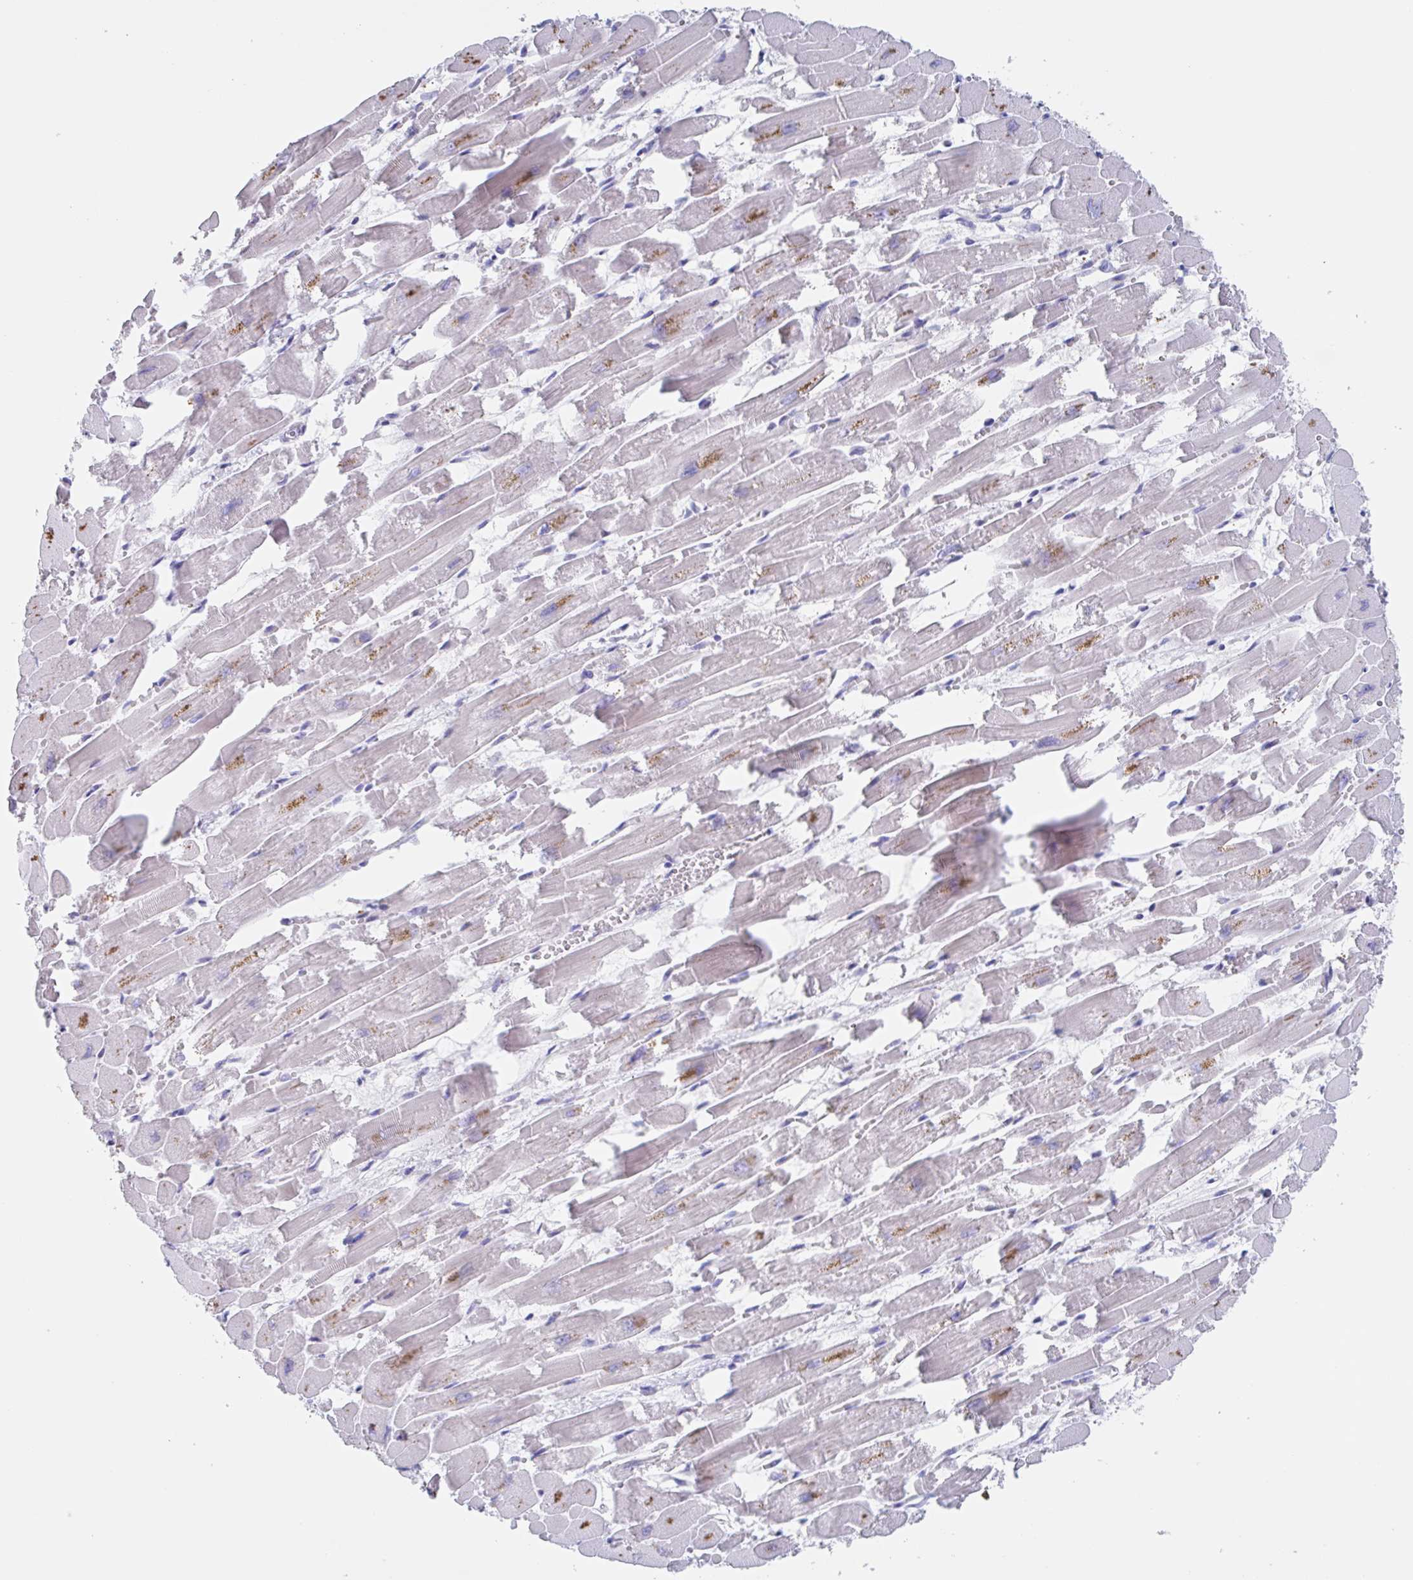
{"staining": {"intensity": "weak", "quantity": "25%-75%", "location": "cytoplasmic/membranous"}, "tissue": "heart muscle", "cell_type": "Cardiomyocytes", "image_type": "normal", "snomed": [{"axis": "morphology", "description": "Normal tissue, NOS"}, {"axis": "topography", "description": "Heart"}], "caption": "Heart muscle stained for a protein (brown) exhibits weak cytoplasmic/membranous positive positivity in approximately 25%-75% of cardiomyocytes.", "gene": "NOXRED1", "patient": {"sex": "female", "age": 52}}